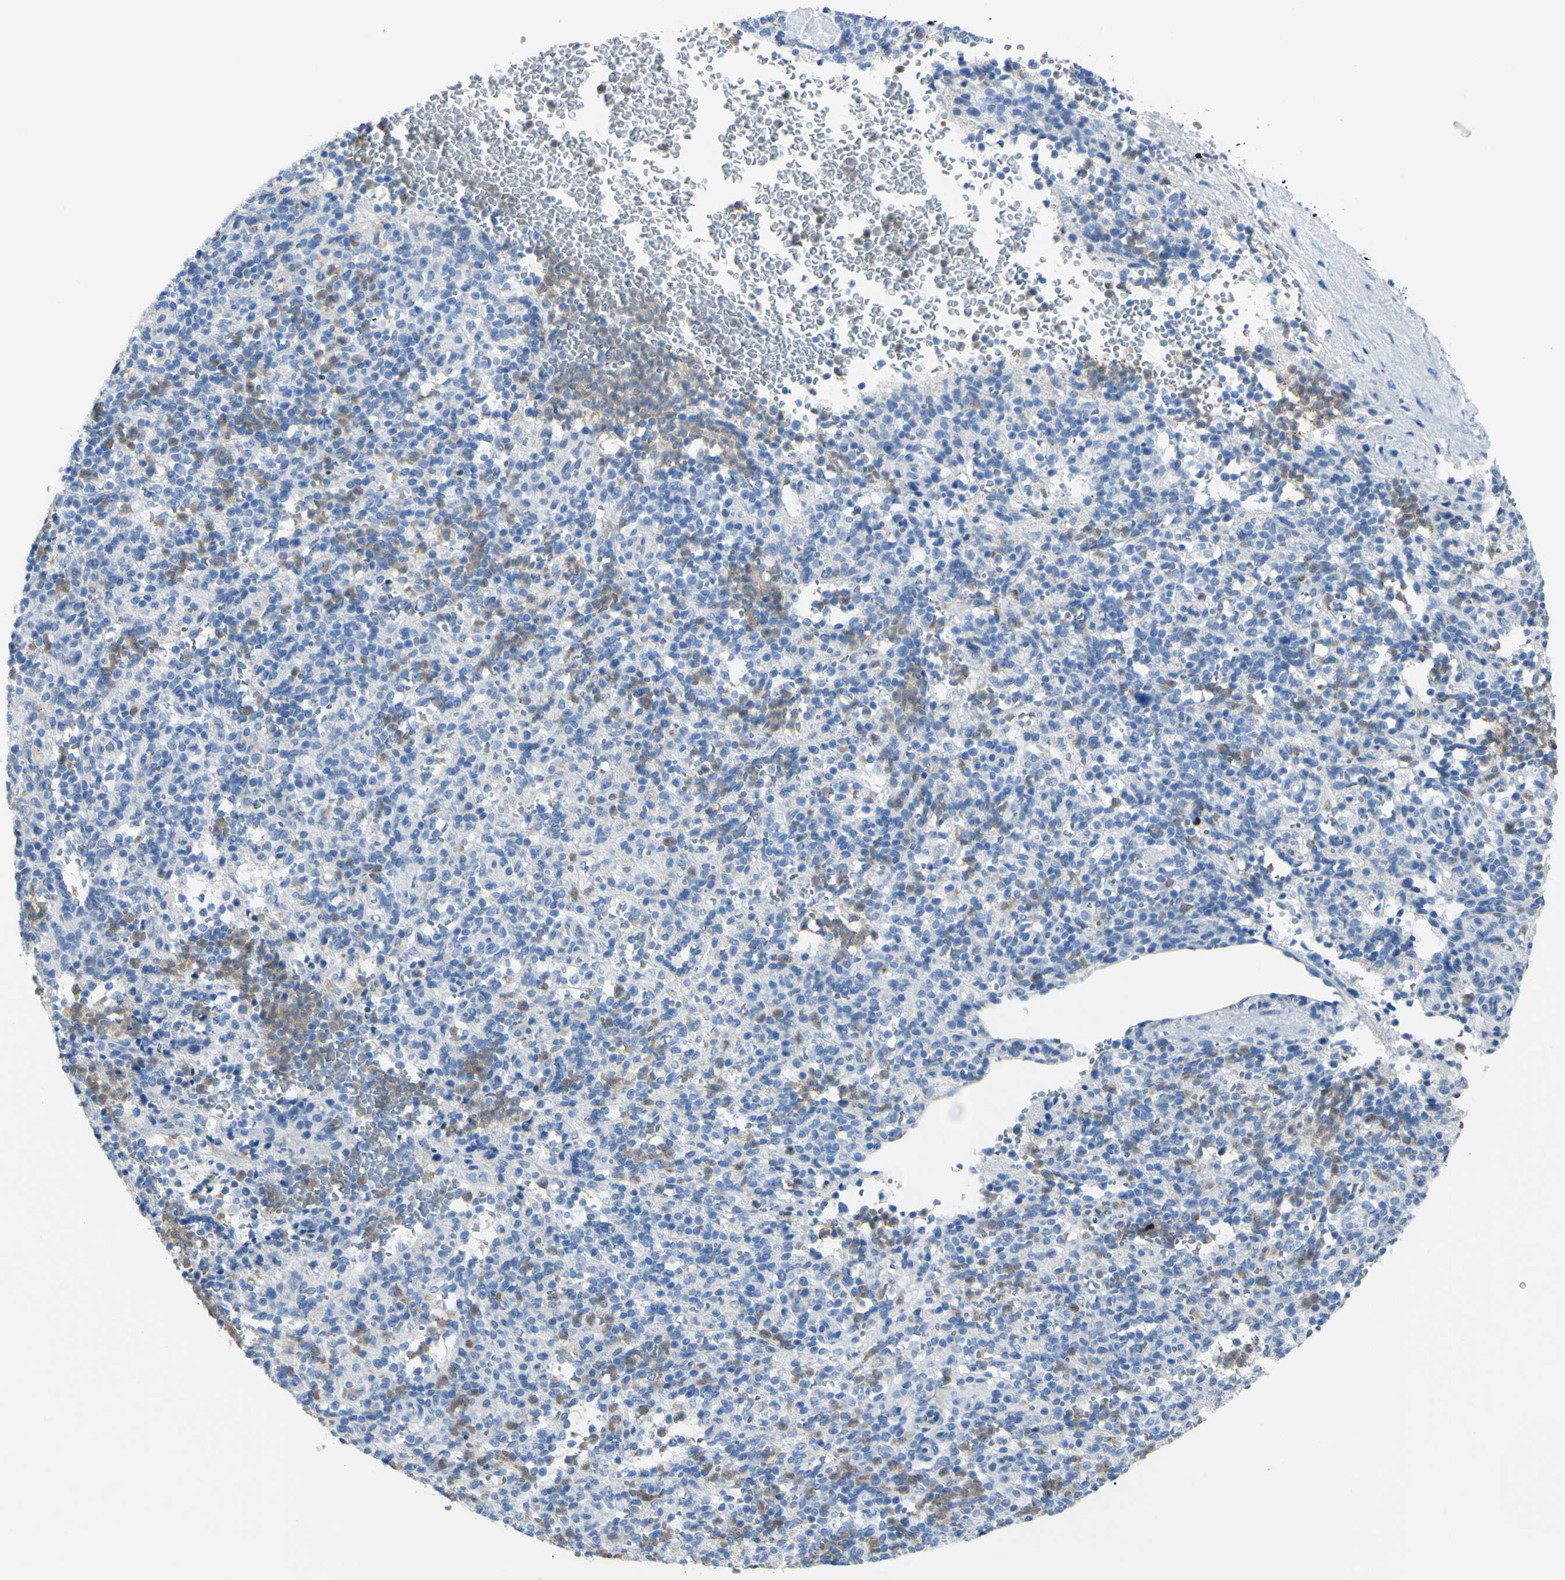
{"staining": {"intensity": "weak", "quantity": "25%-75%", "location": "cytoplasmic/membranous"}, "tissue": "spleen", "cell_type": "Cells in red pulp", "image_type": "normal", "snomed": [{"axis": "morphology", "description": "Normal tissue, NOS"}, {"axis": "topography", "description": "Spleen"}], "caption": "Weak cytoplasmic/membranous positivity is present in about 25%-75% of cells in red pulp in unremarkable spleen. The staining was performed using DAB, with brown indicating positive protein expression. Nuclei are stained blue with hematoxylin.", "gene": "ZNF557", "patient": {"sex": "female", "age": 74}}